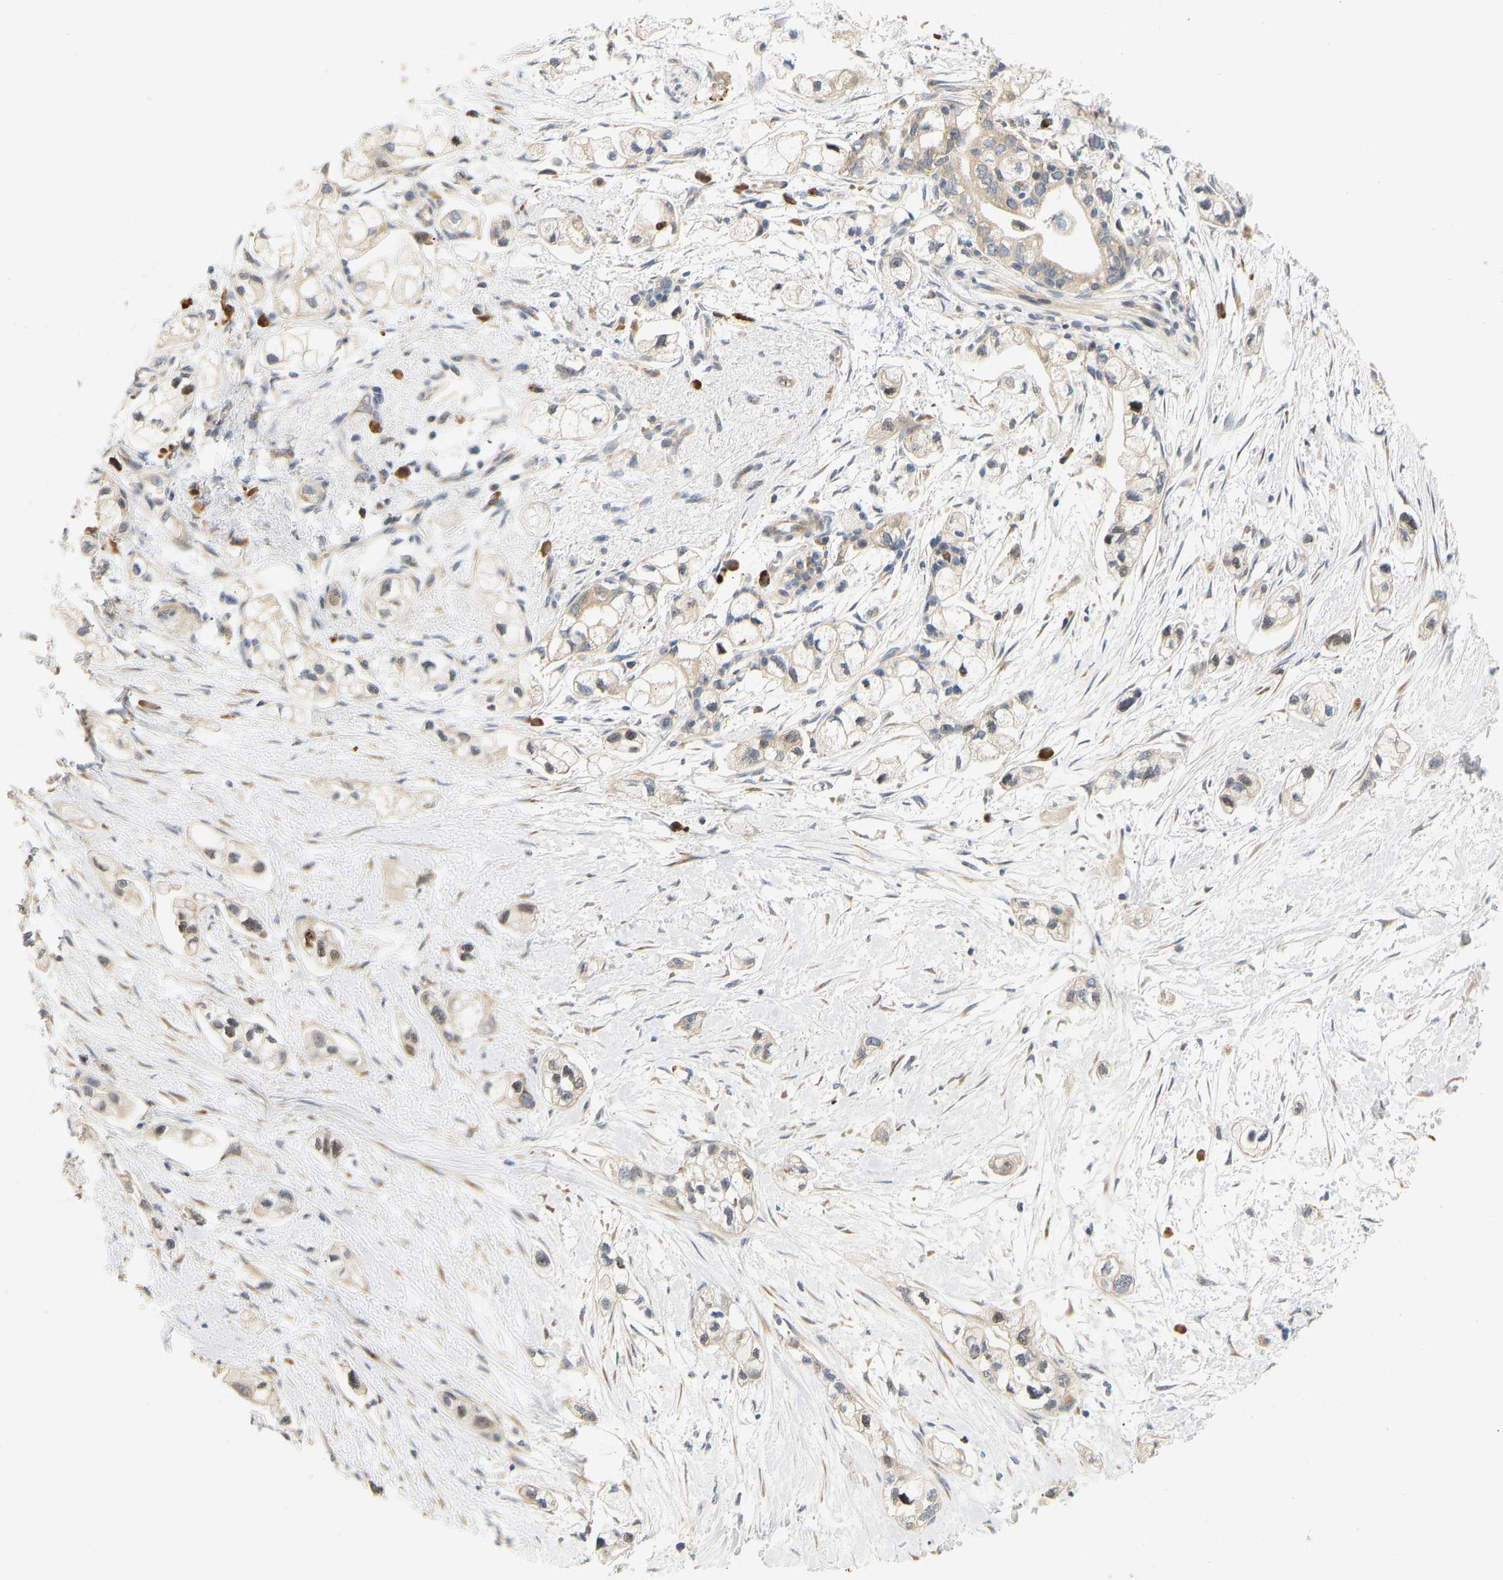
{"staining": {"intensity": "weak", "quantity": "<25%", "location": "cytoplasmic/membranous"}, "tissue": "pancreatic cancer", "cell_type": "Tumor cells", "image_type": "cancer", "snomed": [{"axis": "morphology", "description": "Adenocarcinoma, NOS"}, {"axis": "topography", "description": "Pancreas"}], "caption": "Immunohistochemistry histopathology image of neoplastic tissue: human pancreatic cancer (adenocarcinoma) stained with DAB (3,3'-diaminobenzidine) exhibits no significant protein staining in tumor cells.", "gene": "RPS14", "patient": {"sex": "male", "age": 74}}